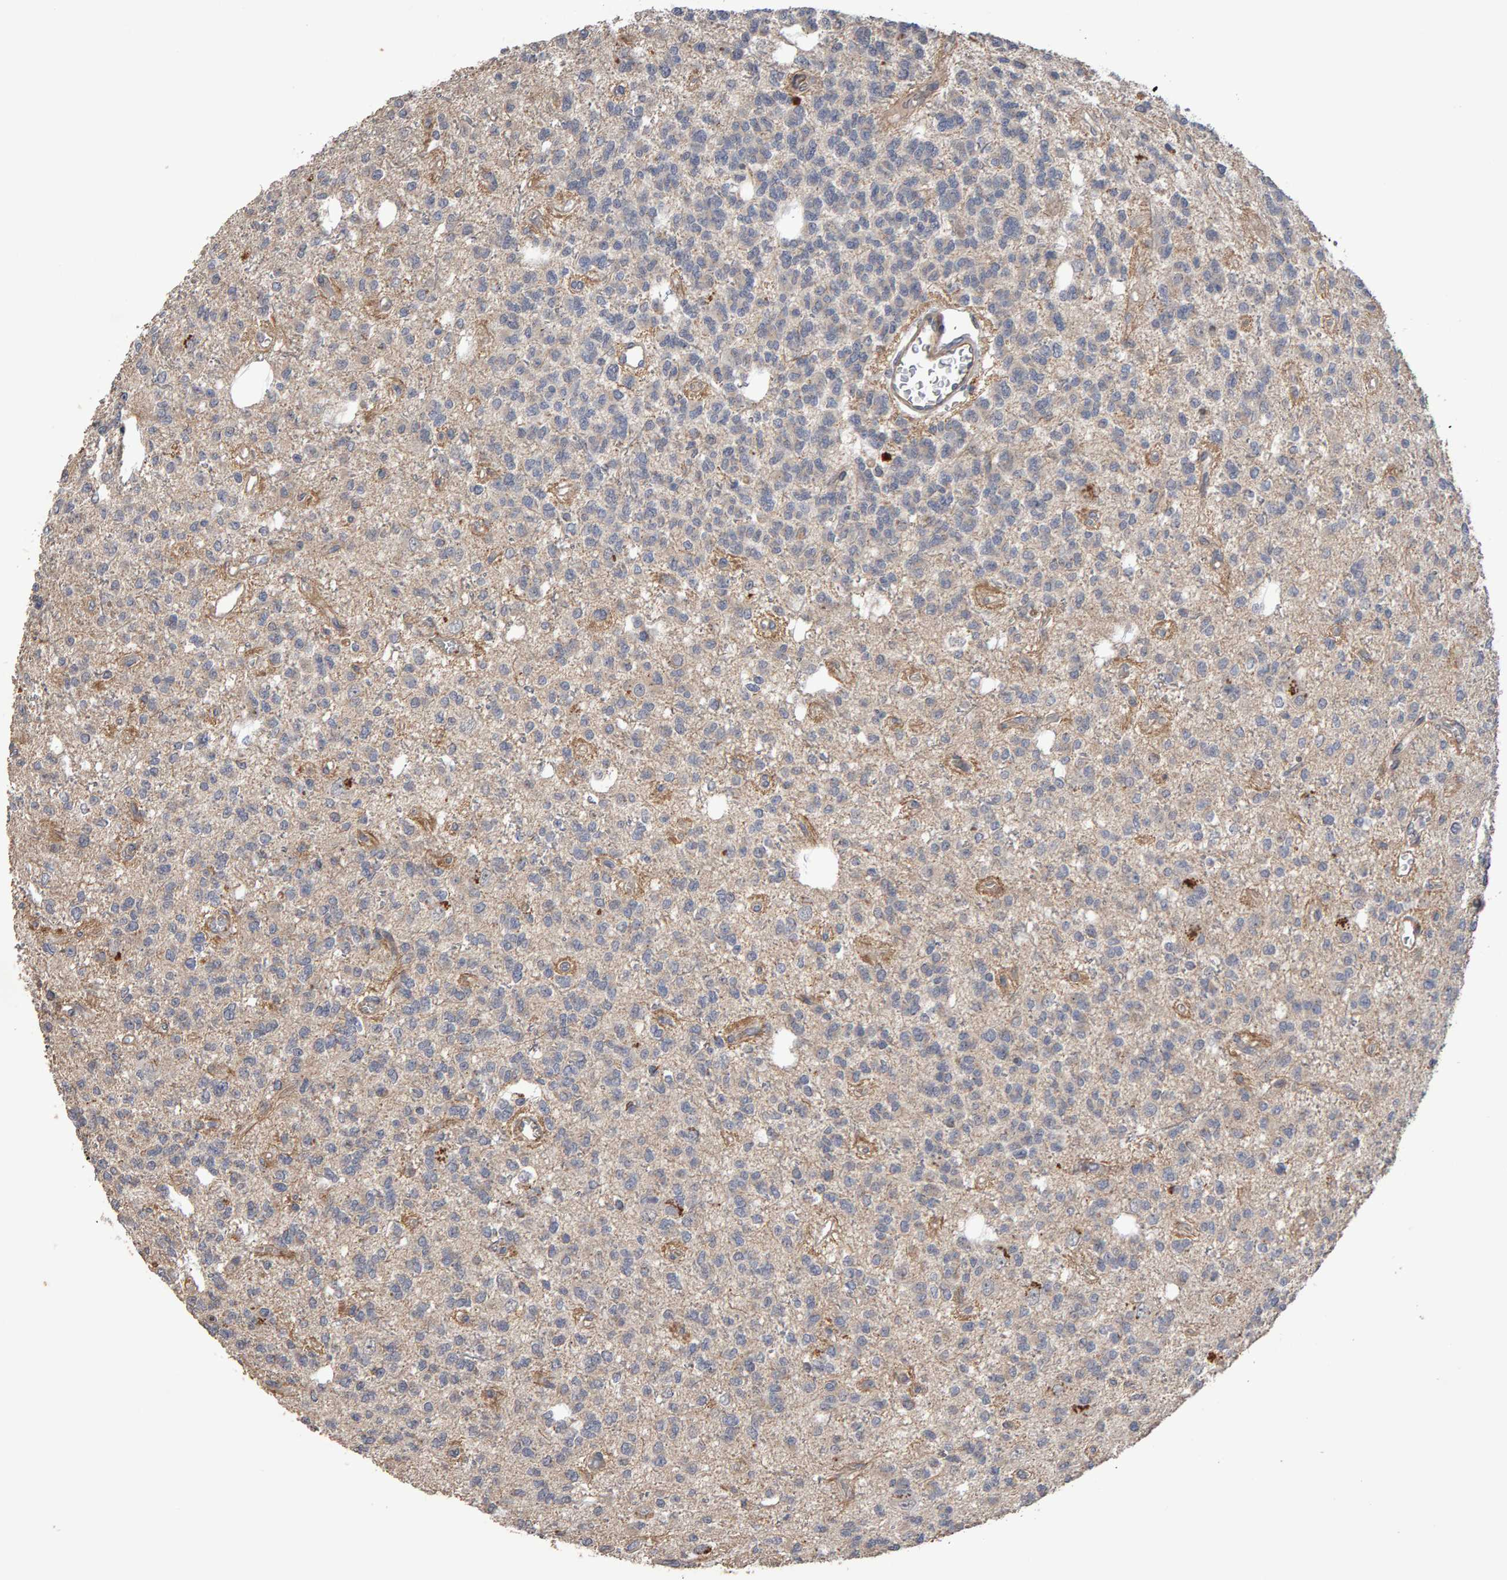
{"staining": {"intensity": "negative", "quantity": "none", "location": "none"}, "tissue": "glioma", "cell_type": "Tumor cells", "image_type": "cancer", "snomed": [{"axis": "morphology", "description": "Glioma, malignant, Low grade"}, {"axis": "topography", "description": "Brain"}], "caption": "A histopathology image of human malignant glioma (low-grade) is negative for staining in tumor cells. (Brightfield microscopy of DAB immunohistochemistry (IHC) at high magnification).", "gene": "COASY", "patient": {"sex": "male", "age": 38}}